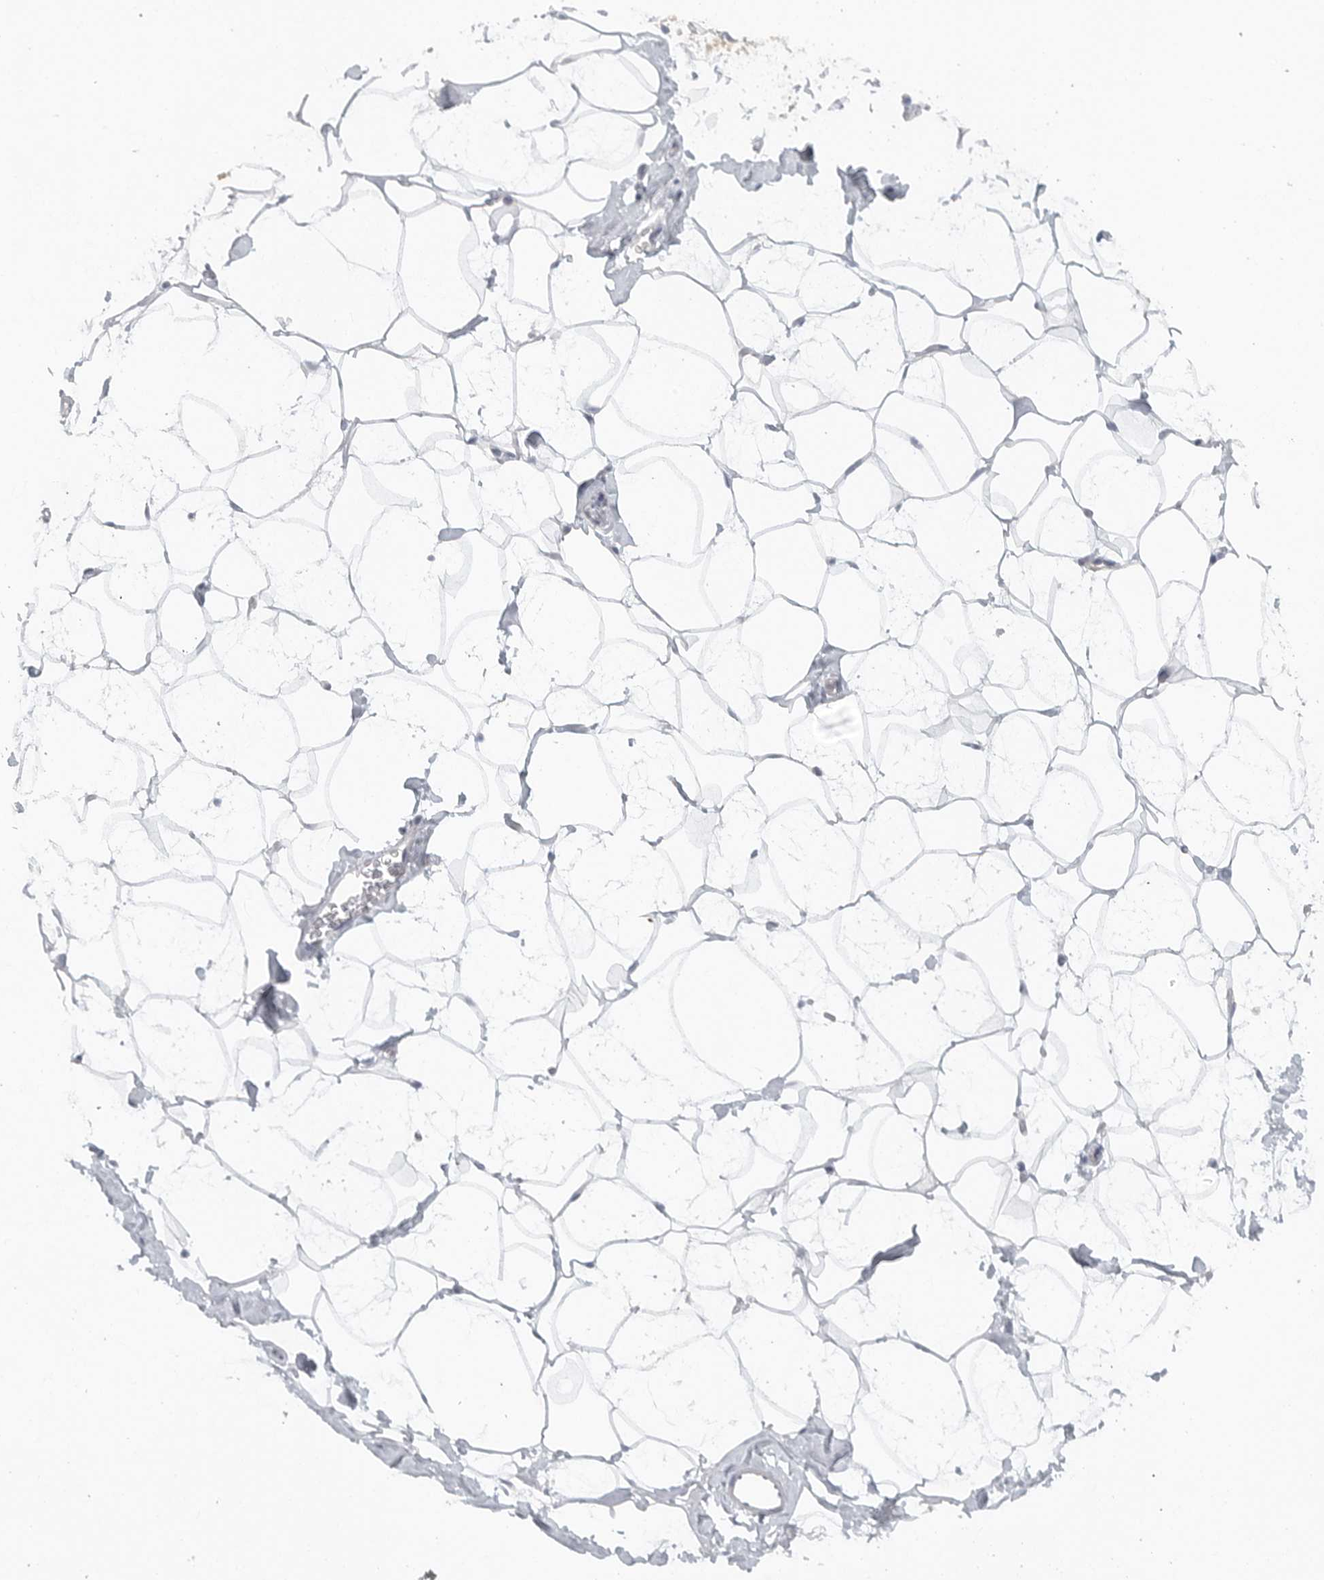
{"staining": {"intensity": "negative", "quantity": "none", "location": "none"}, "tissue": "adipose tissue", "cell_type": "Adipocytes", "image_type": "normal", "snomed": [{"axis": "morphology", "description": "Normal tissue, NOS"}, {"axis": "morphology", "description": "Fibrosis, NOS"}, {"axis": "topography", "description": "Breast"}, {"axis": "topography", "description": "Adipose tissue"}], "caption": "Unremarkable adipose tissue was stained to show a protein in brown. There is no significant expression in adipocytes. The staining was performed using DAB (3,3'-diaminobenzidine) to visualize the protein expression in brown, while the nuclei were stained in blue with hematoxylin (Magnification: 20x).", "gene": "PAM", "patient": {"sex": "female", "age": 39}}